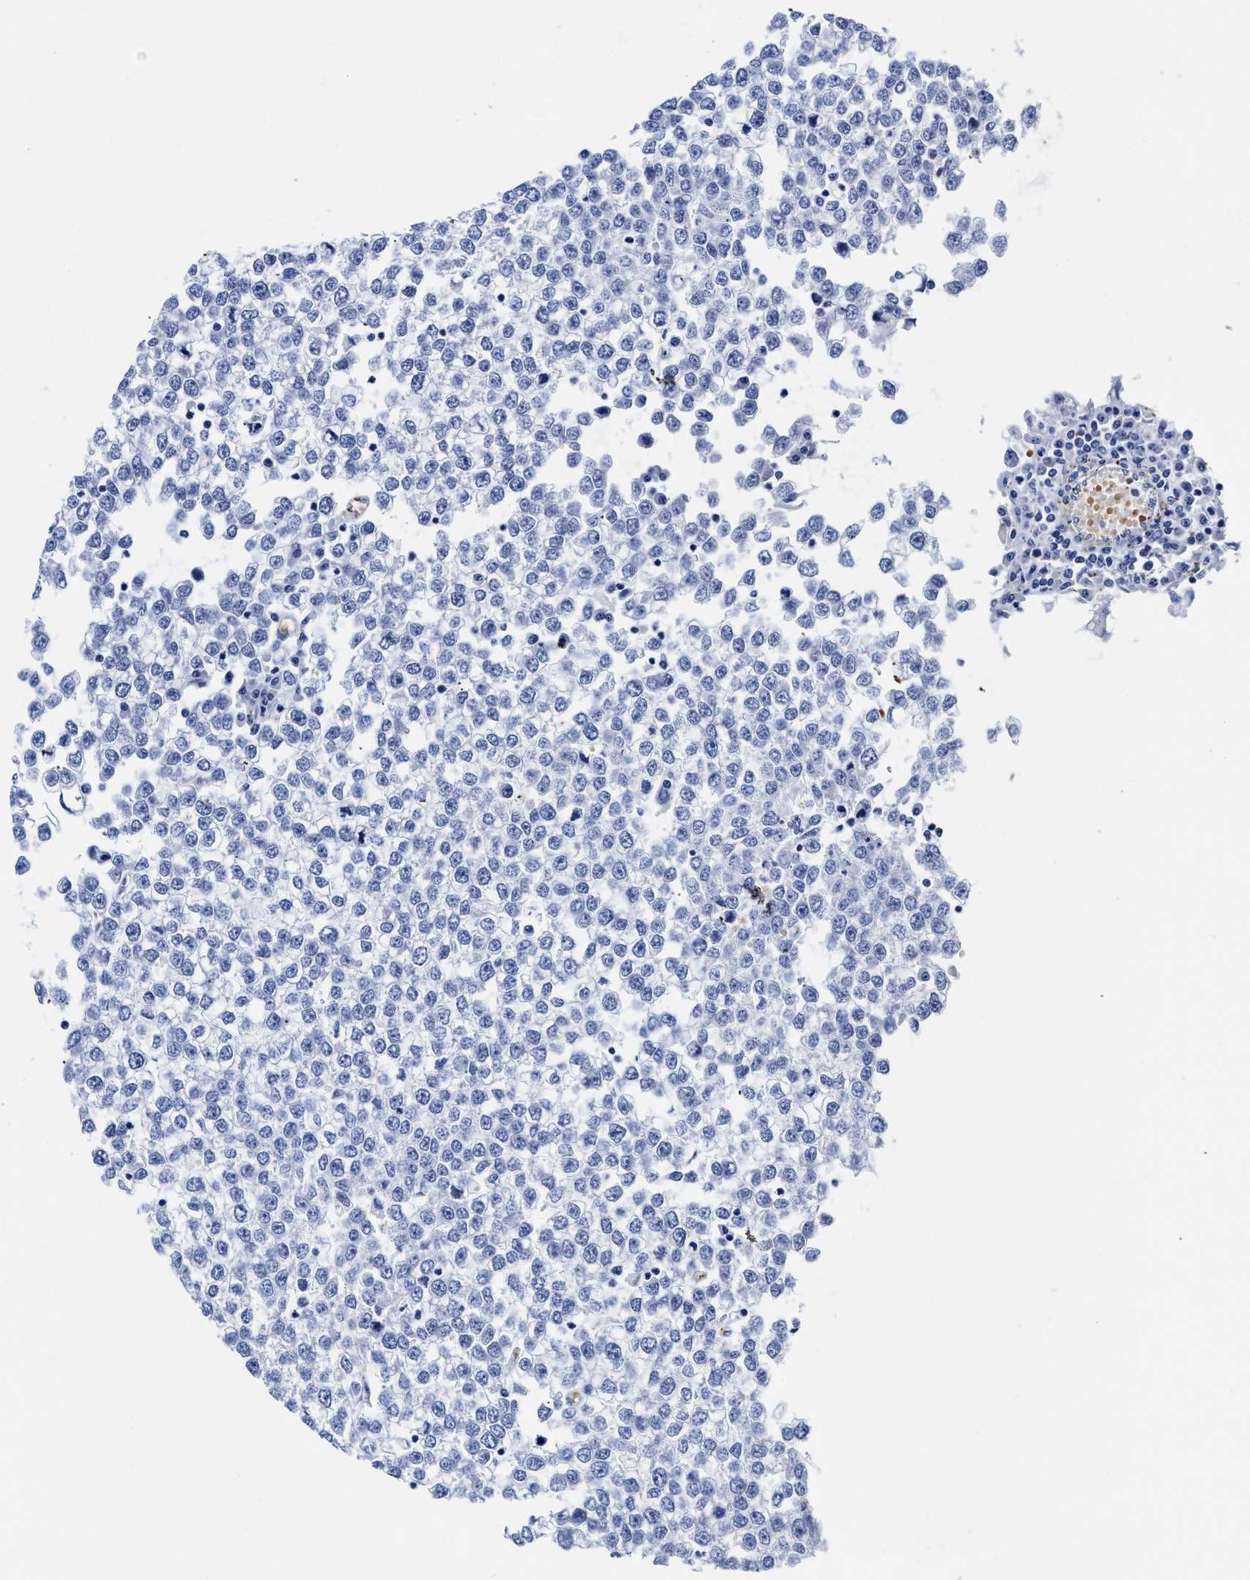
{"staining": {"intensity": "negative", "quantity": "none", "location": "none"}, "tissue": "testis cancer", "cell_type": "Tumor cells", "image_type": "cancer", "snomed": [{"axis": "morphology", "description": "Seminoma, NOS"}, {"axis": "topography", "description": "Testis"}], "caption": "Photomicrograph shows no protein expression in tumor cells of testis cancer tissue.", "gene": "KCNMB3", "patient": {"sex": "male", "age": 65}}